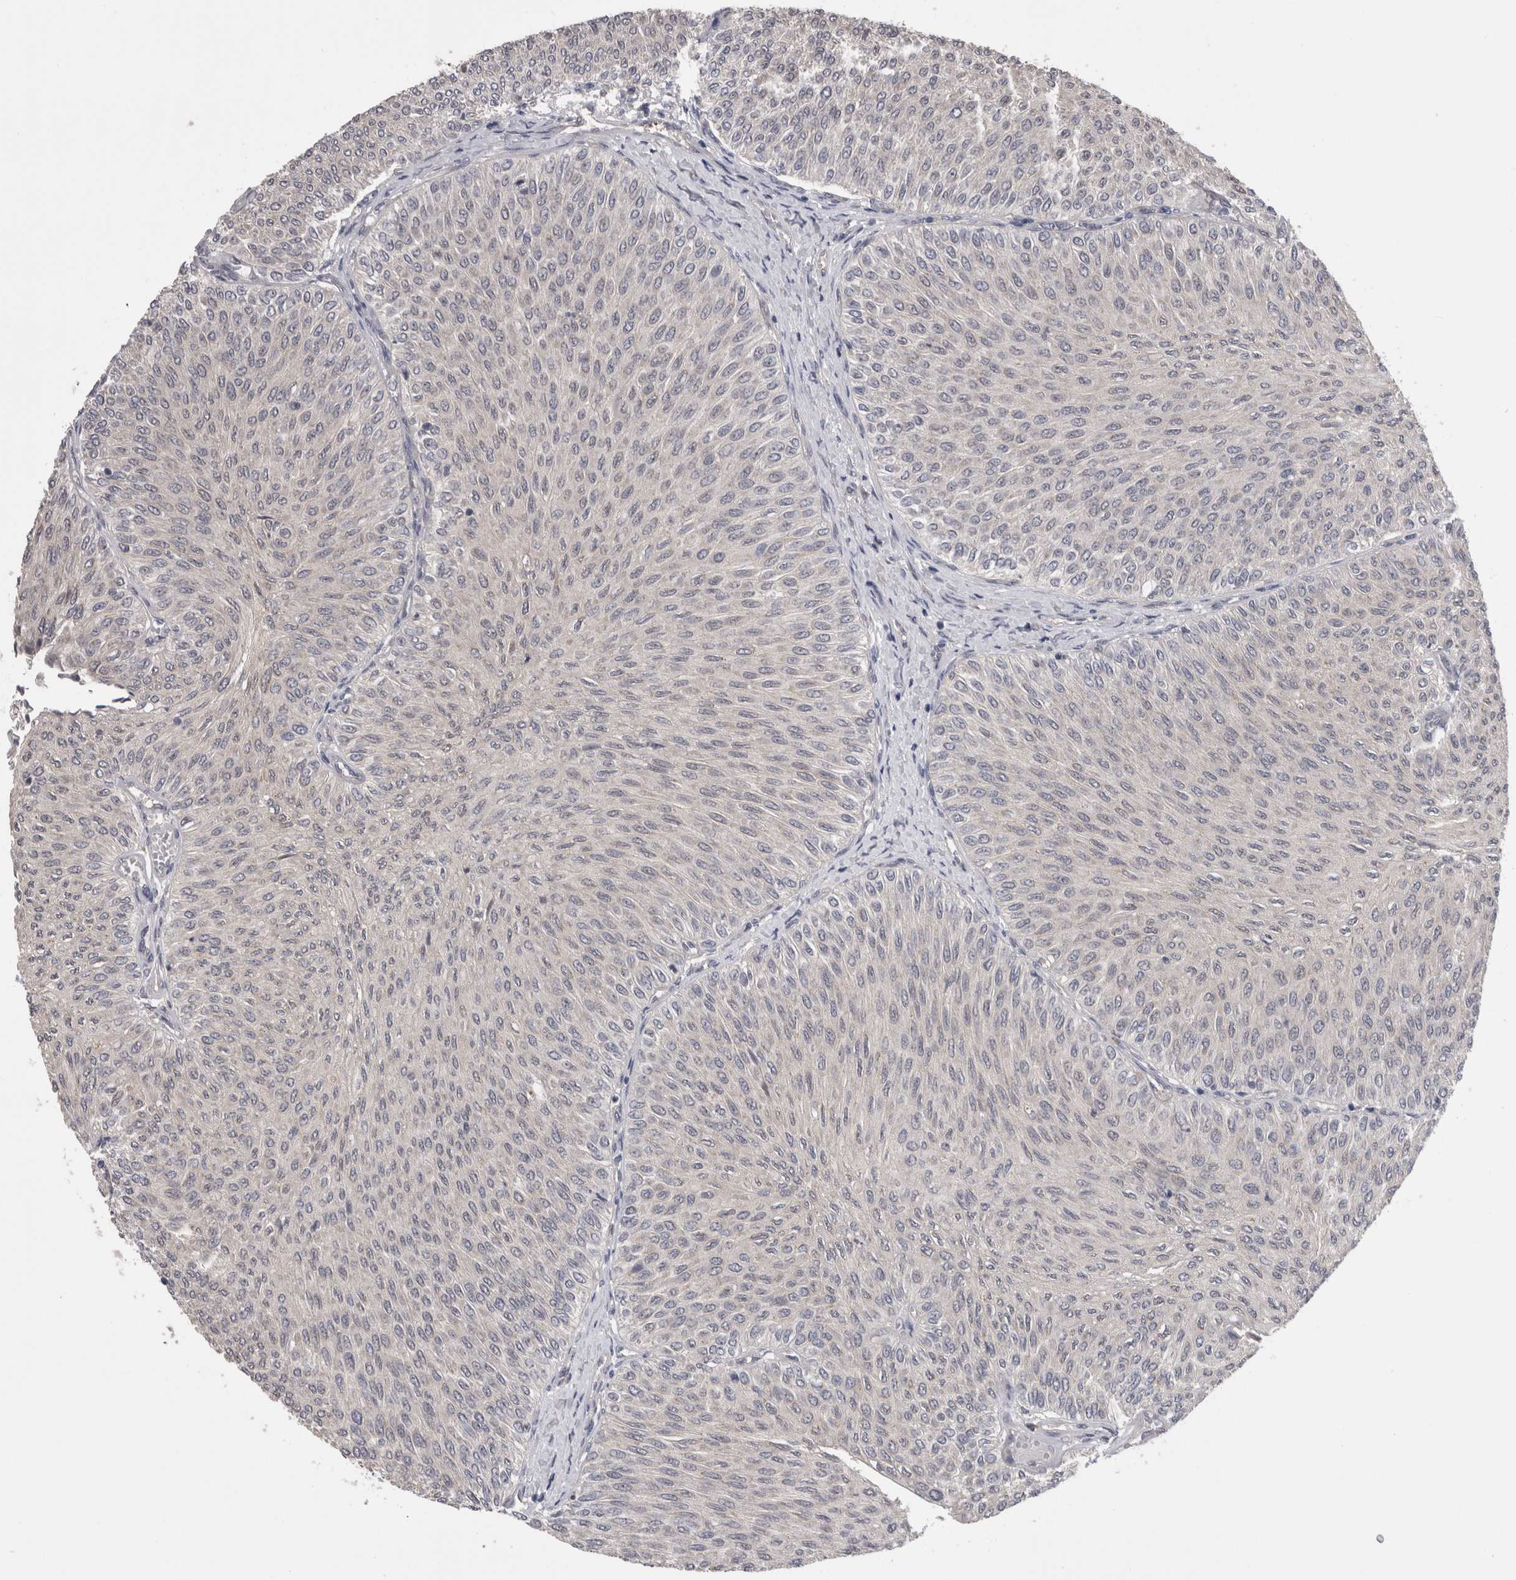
{"staining": {"intensity": "negative", "quantity": "none", "location": "none"}, "tissue": "urothelial cancer", "cell_type": "Tumor cells", "image_type": "cancer", "snomed": [{"axis": "morphology", "description": "Urothelial carcinoma, Low grade"}, {"axis": "topography", "description": "Urinary bladder"}], "caption": "Histopathology image shows no significant protein staining in tumor cells of urothelial carcinoma (low-grade).", "gene": "DCTN6", "patient": {"sex": "male", "age": 78}}